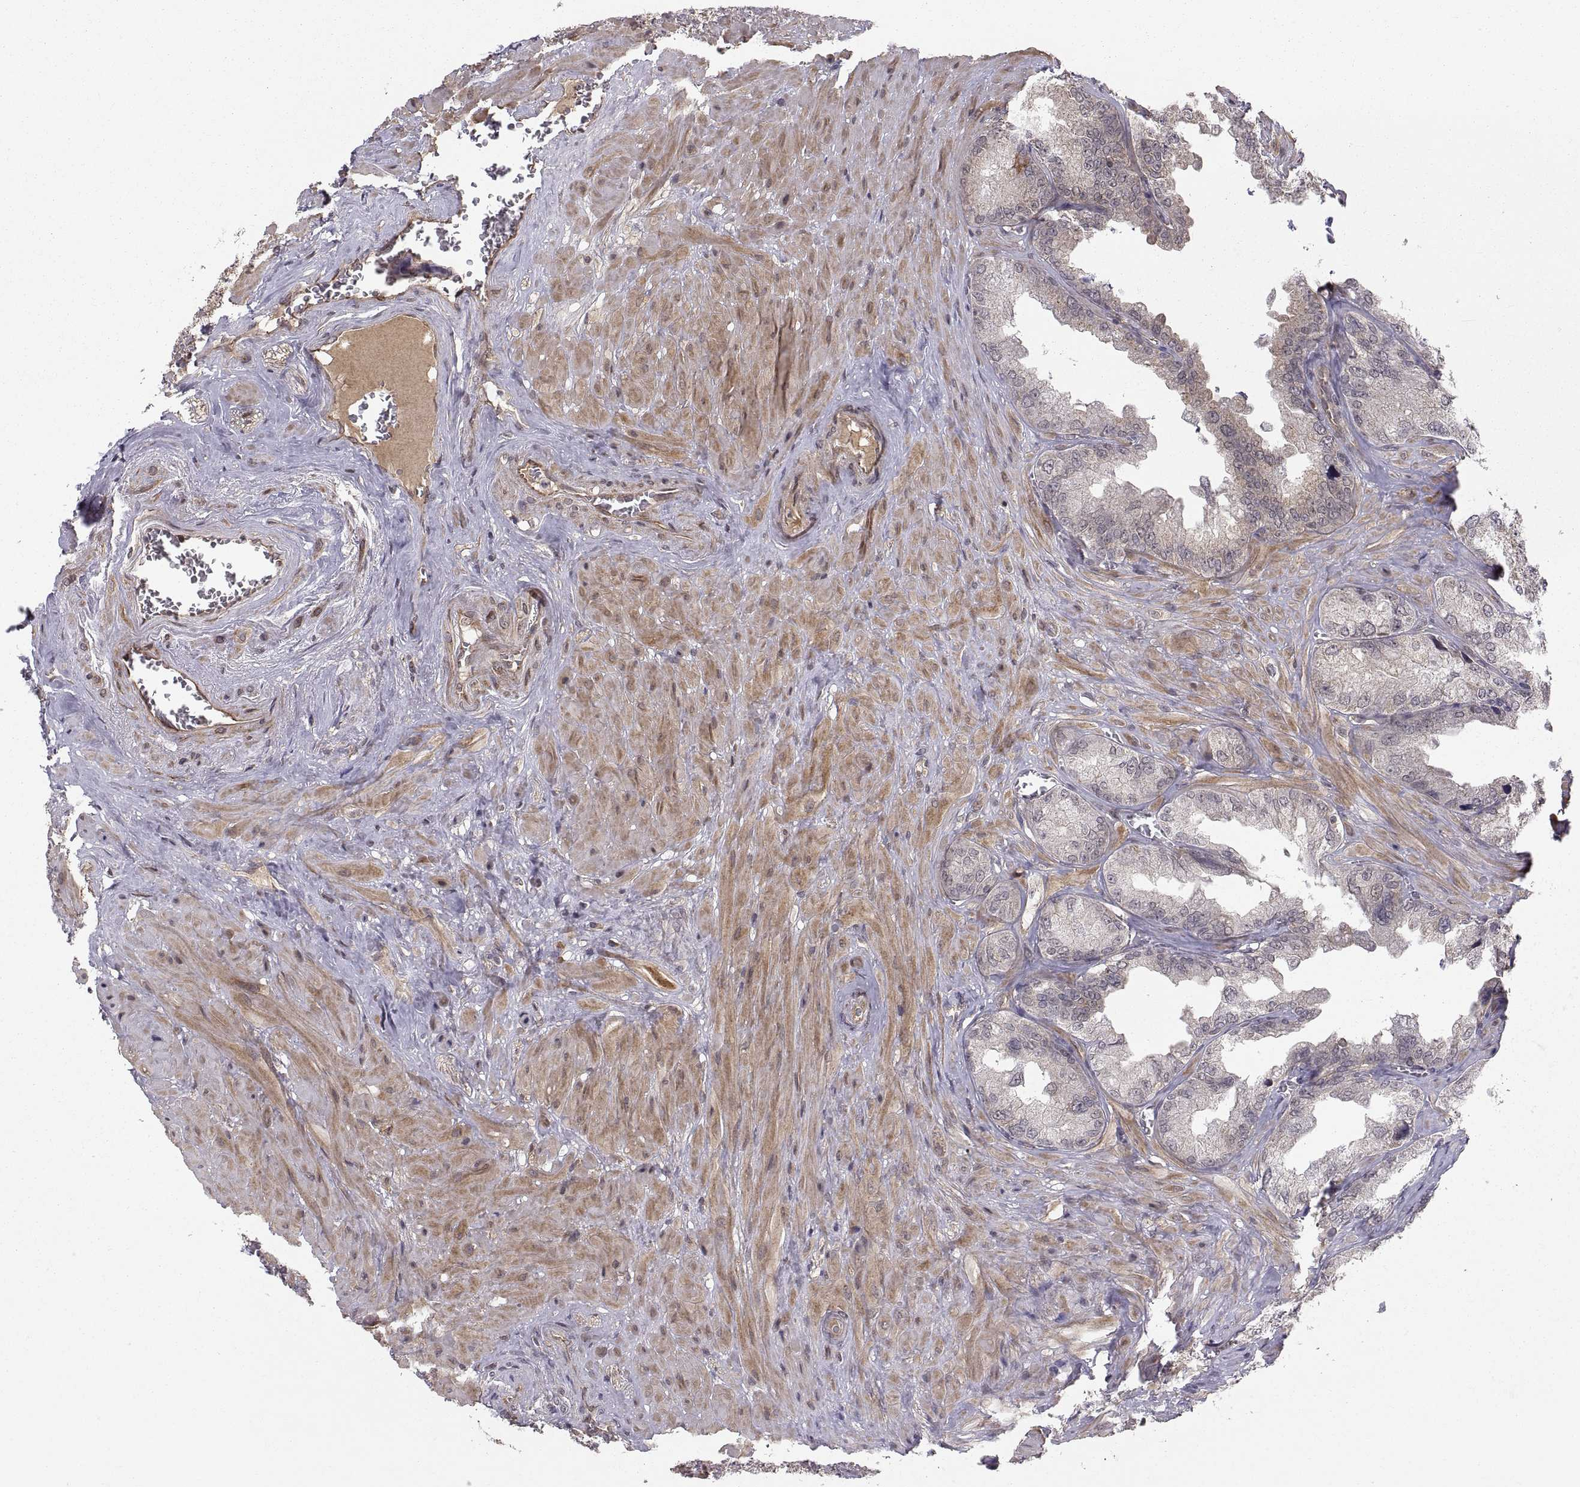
{"staining": {"intensity": "moderate", "quantity": "<25%", "location": "cytoplasmic/membranous"}, "tissue": "seminal vesicle", "cell_type": "Glandular cells", "image_type": "normal", "snomed": [{"axis": "morphology", "description": "Normal tissue, NOS"}, {"axis": "topography", "description": "Seminal veicle"}], "caption": "IHC histopathology image of unremarkable human seminal vesicle stained for a protein (brown), which shows low levels of moderate cytoplasmic/membranous positivity in about <25% of glandular cells.", "gene": "ABL2", "patient": {"sex": "male", "age": 72}}